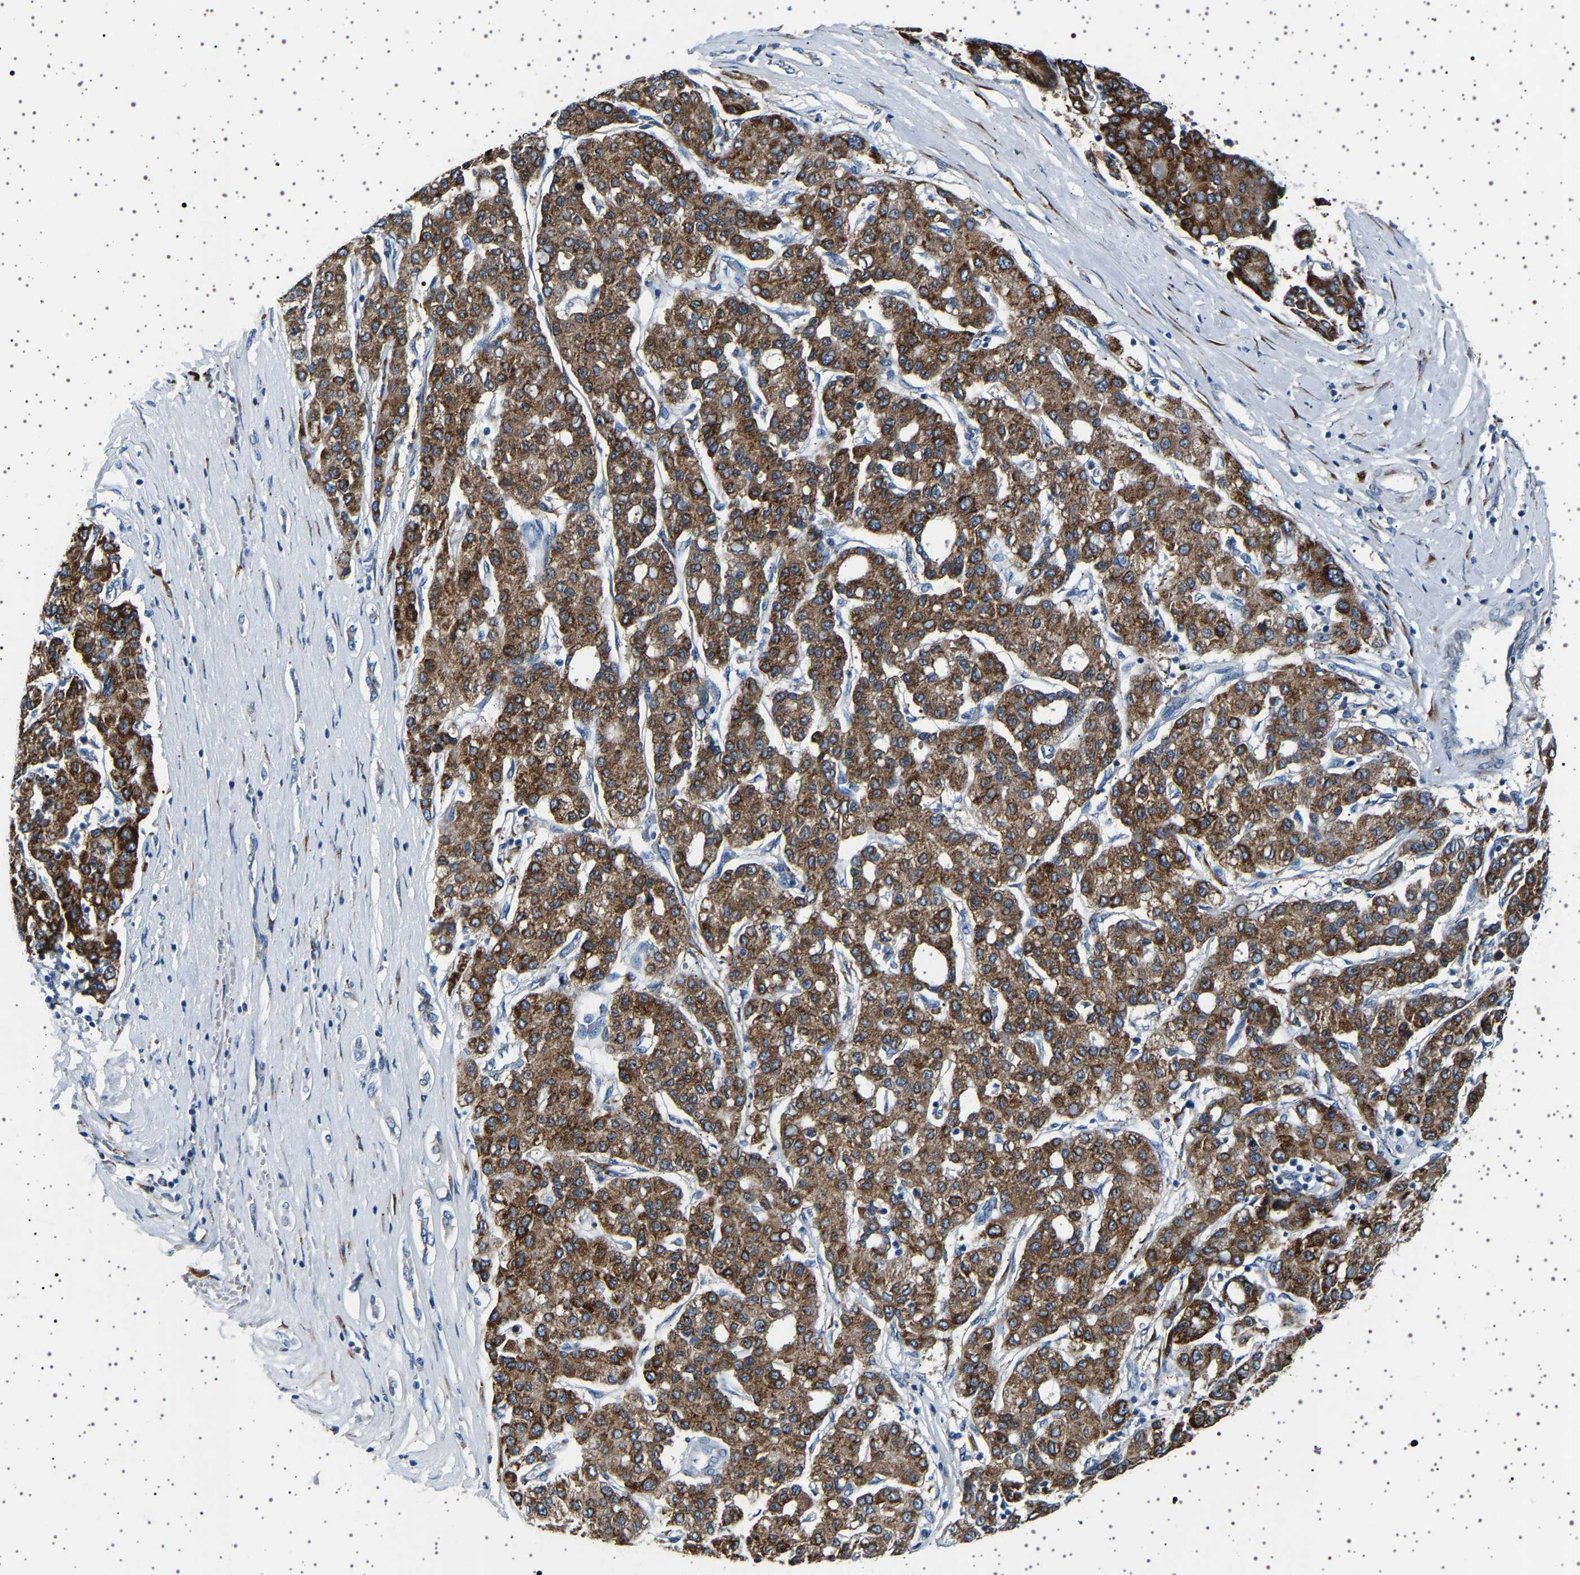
{"staining": {"intensity": "strong", "quantity": ">75%", "location": "cytoplasmic/membranous"}, "tissue": "liver cancer", "cell_type": "Tumor cells", "image_type": "cancer", "snomed": [{"axis": "morphology", "description": "Carcinoma, Hepatocellular, NOS"}, {"axis": "topography", "description": "Liver"}], "caption": "A high-resolution image shows IHC staining of liver cancer (hepatocellular carcinoma), which exhibits strong cytoplasmic/membranous expression in approximately >75% of tumor cells.", "gene": "FTCD", "patient": {"sex": "male", "age": 65}}